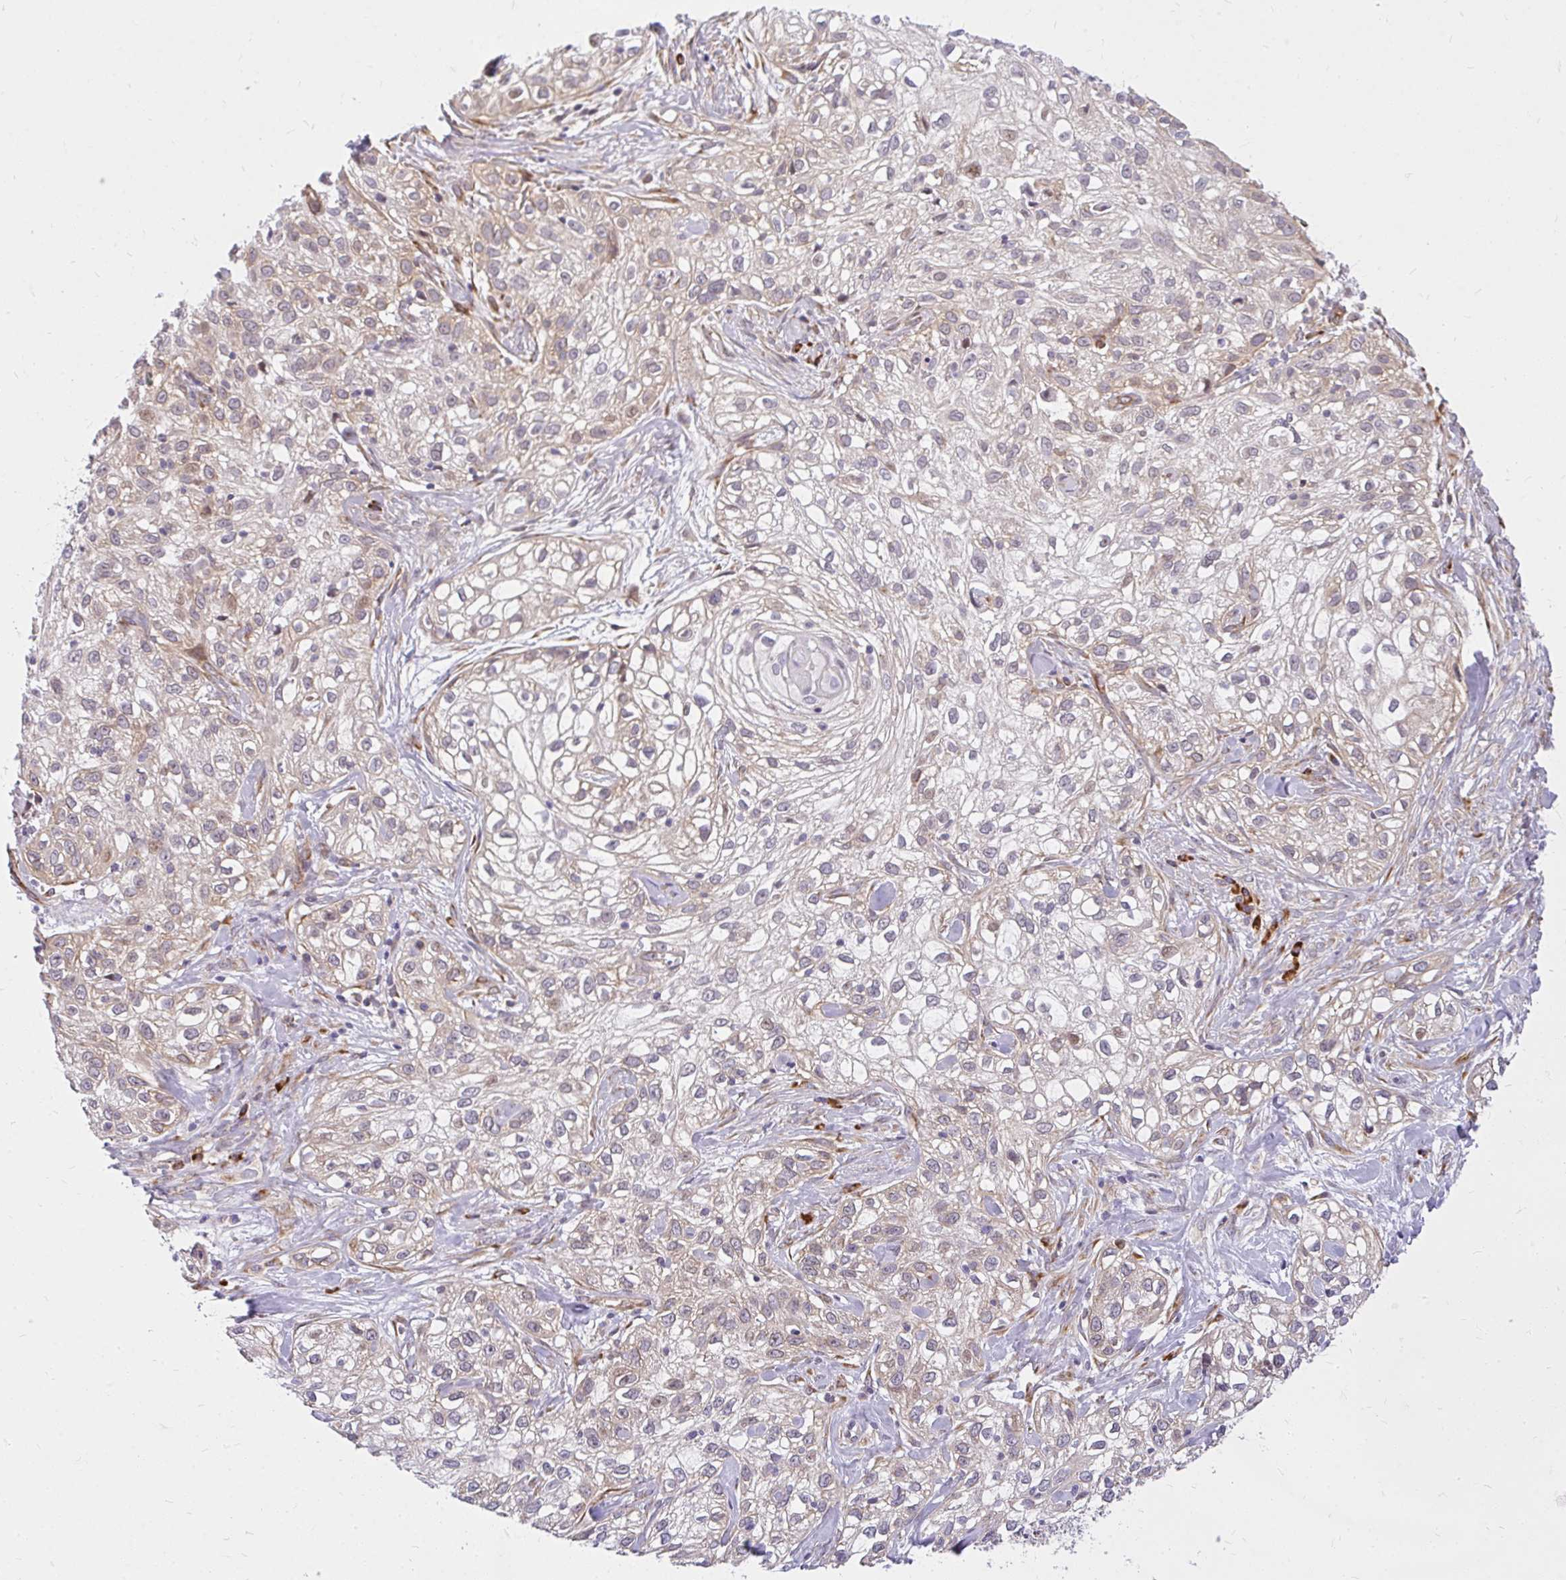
{"staining": {"intensity": "weak", "quantity": "<25%", "location": "cytoplasmic/membranous"}, "tissue": "skin cancer", "cell_type": "Tumor cells", "image_type": "cancer", "snomed": [{"axis": "morphology", "description": "Squamous cell carcinoma, NOS"}, {"axis": "topography", "description": "Skin"}], "caption": "An image of skin cancer (squamous cell carcinoma) stained for a protein exhibits no brown staining in tumor cells. (Stains: DAB immunohistochemistry with hematoxylin counter stain, Microscopy: brightfield microscopy at high magnification).", "gene": "RSKR", "patient": {"sex": "male", "age": 82}}